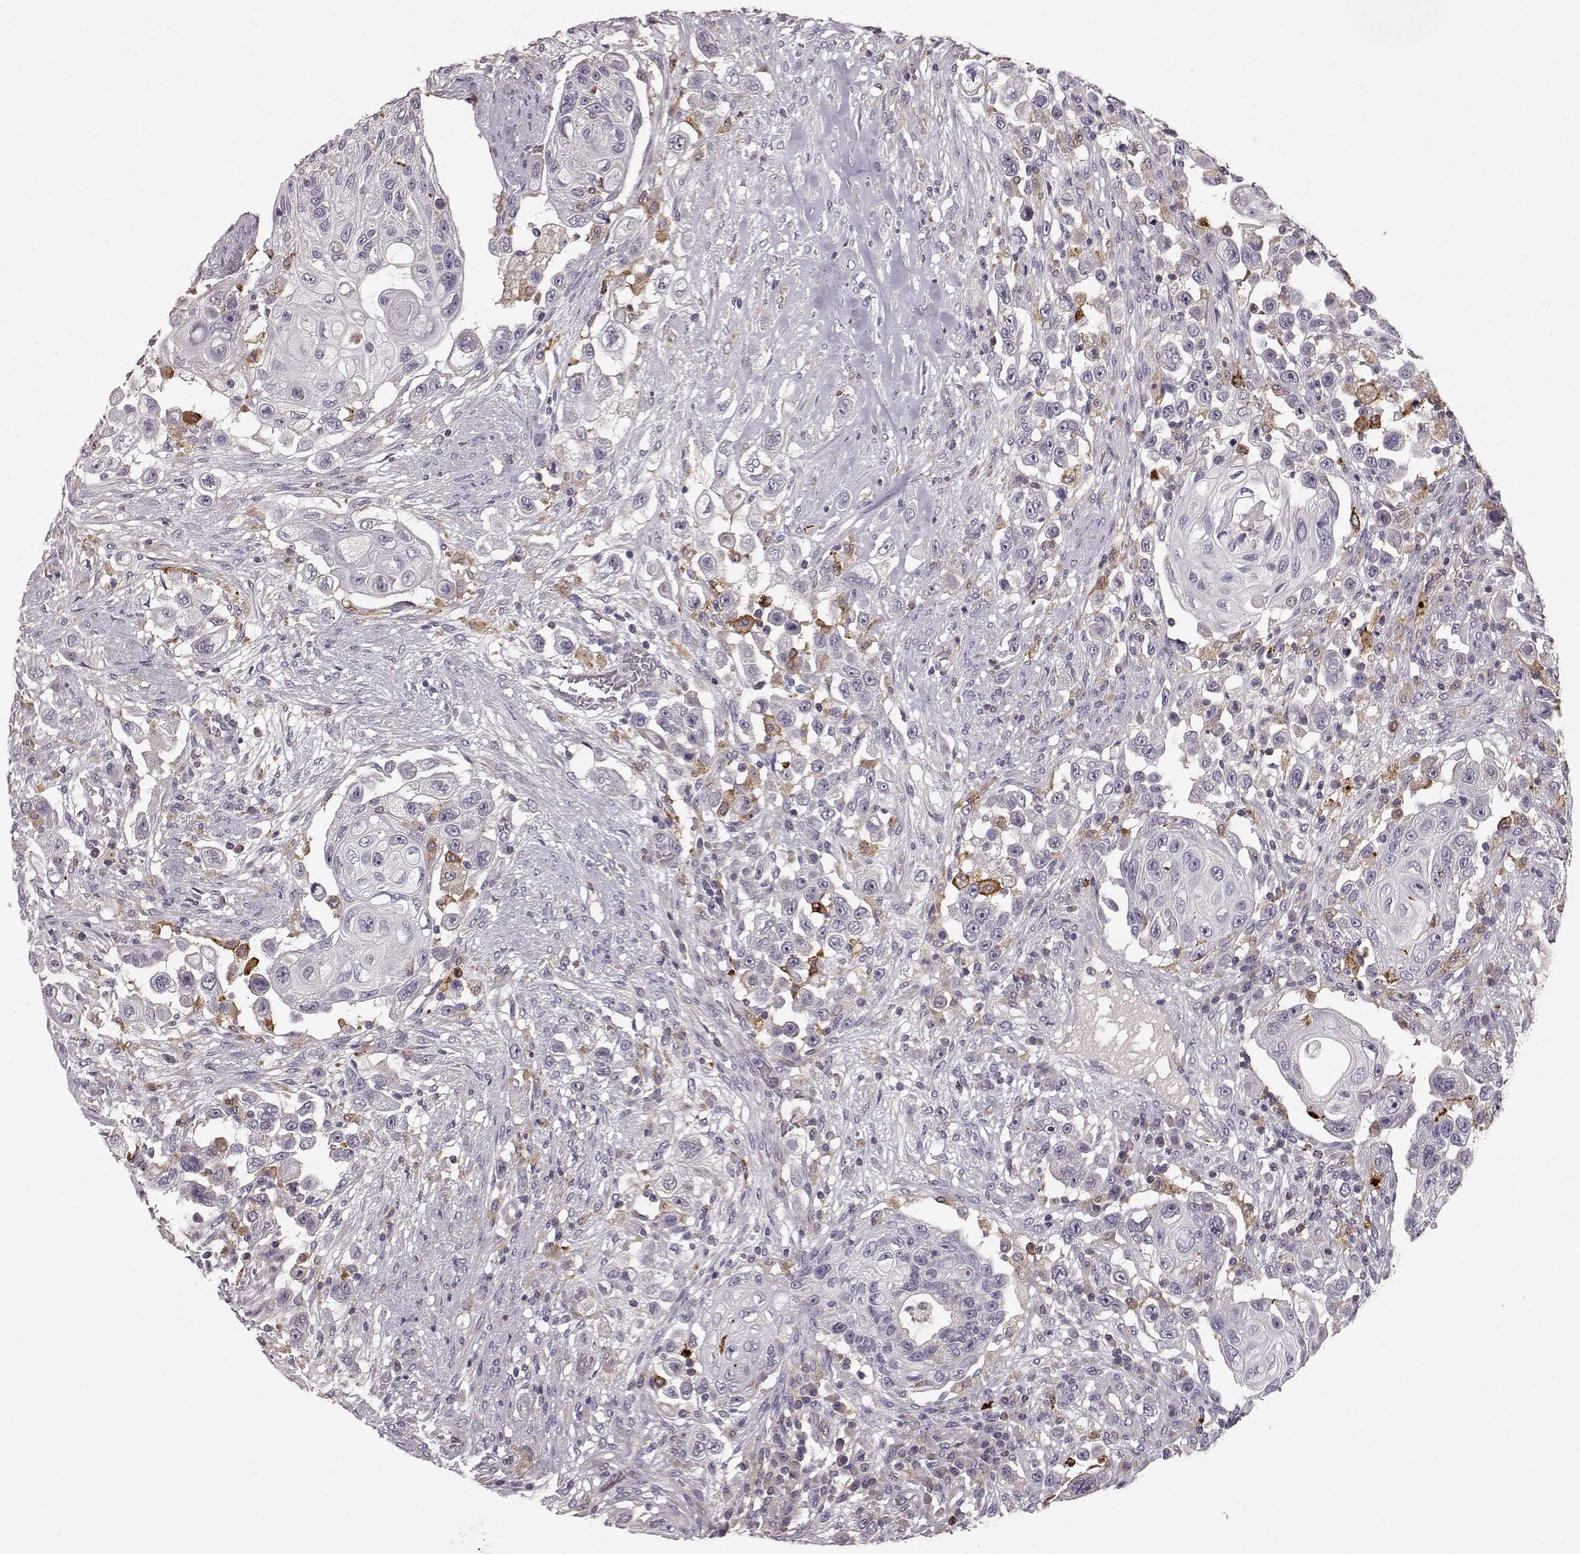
{"staining": {"intensity": "weak", "quantity": "<25%", "location": "cytoplasmic/membranous"}, "tissue": "urothelial cancer", "cell_type": "Tumor cells", "image_type": "cancer", "snomed": [{"axis": "morphology", "description": "Urothelial carcinoma, High grade"}, {"axis": "topography", "description": "Urinary bladder"}], "caption": "The IHC photomicrograph has no significant staining in tumor cells of urothelial cancer tissue. (Brightfield microscopy of DAB IHC at high magnification).", "gene": "CCNF", "patient": {"sex": "female", "age": 56}}